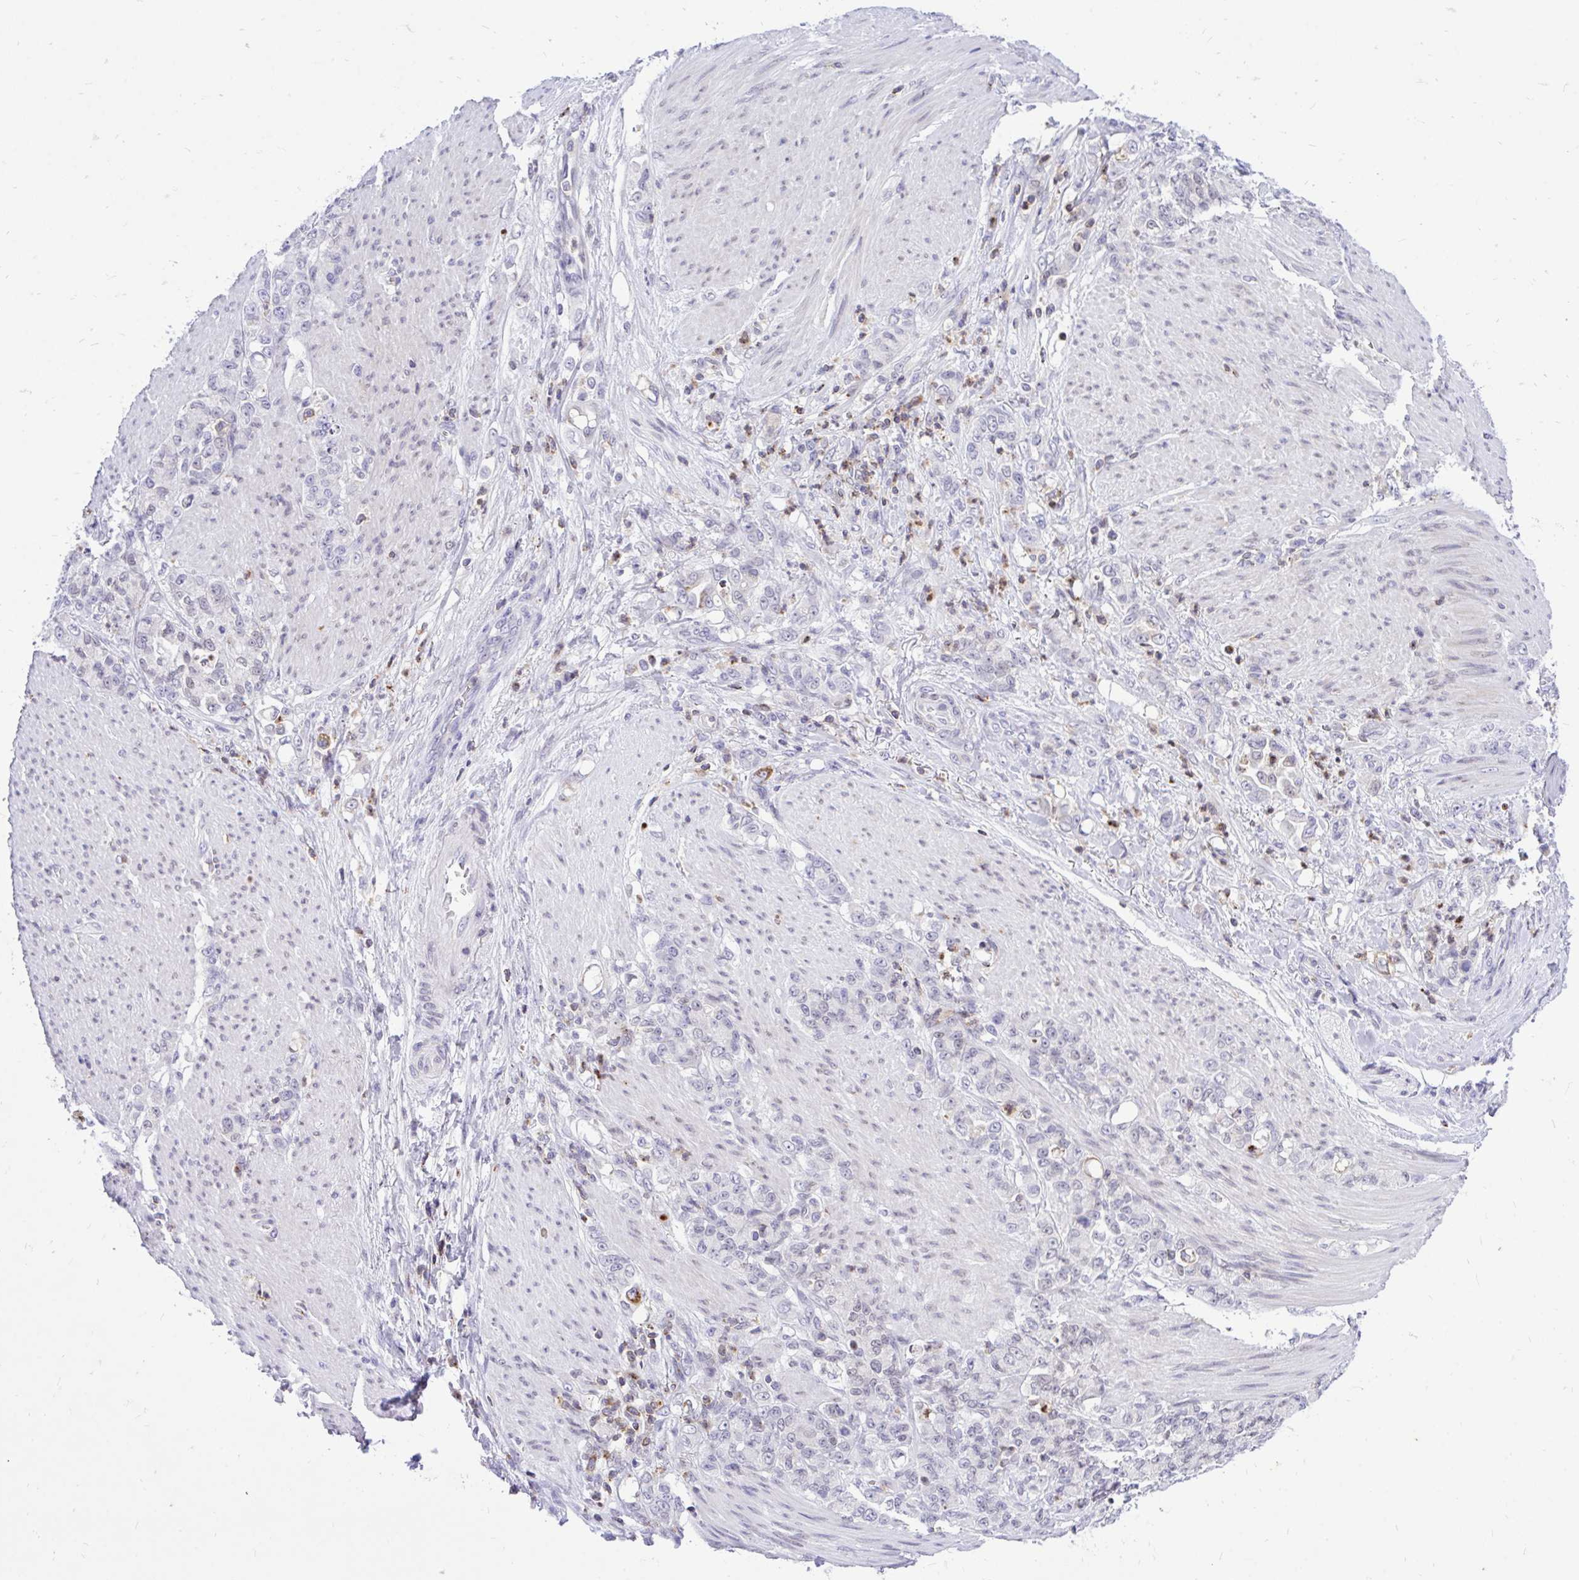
{"staining": {"intensity": "negative", "quantity": "none", "location": "none"}, "tissue": "stomach cancer", "cell_type": "Tumor cells", "image_type": "cancer", "snomed": [{"axis": "morphology", "description": "Adenocarcinoma, NOS"}, {"axis": "topography", "description": "Stomach"}], "caption": "Immunohistochemistry of human stomach adenocarcinoma demonstrates no expression in tumor cells.", "gene": "CXCL8", "patient": {"sex": "female", "age": 79}}